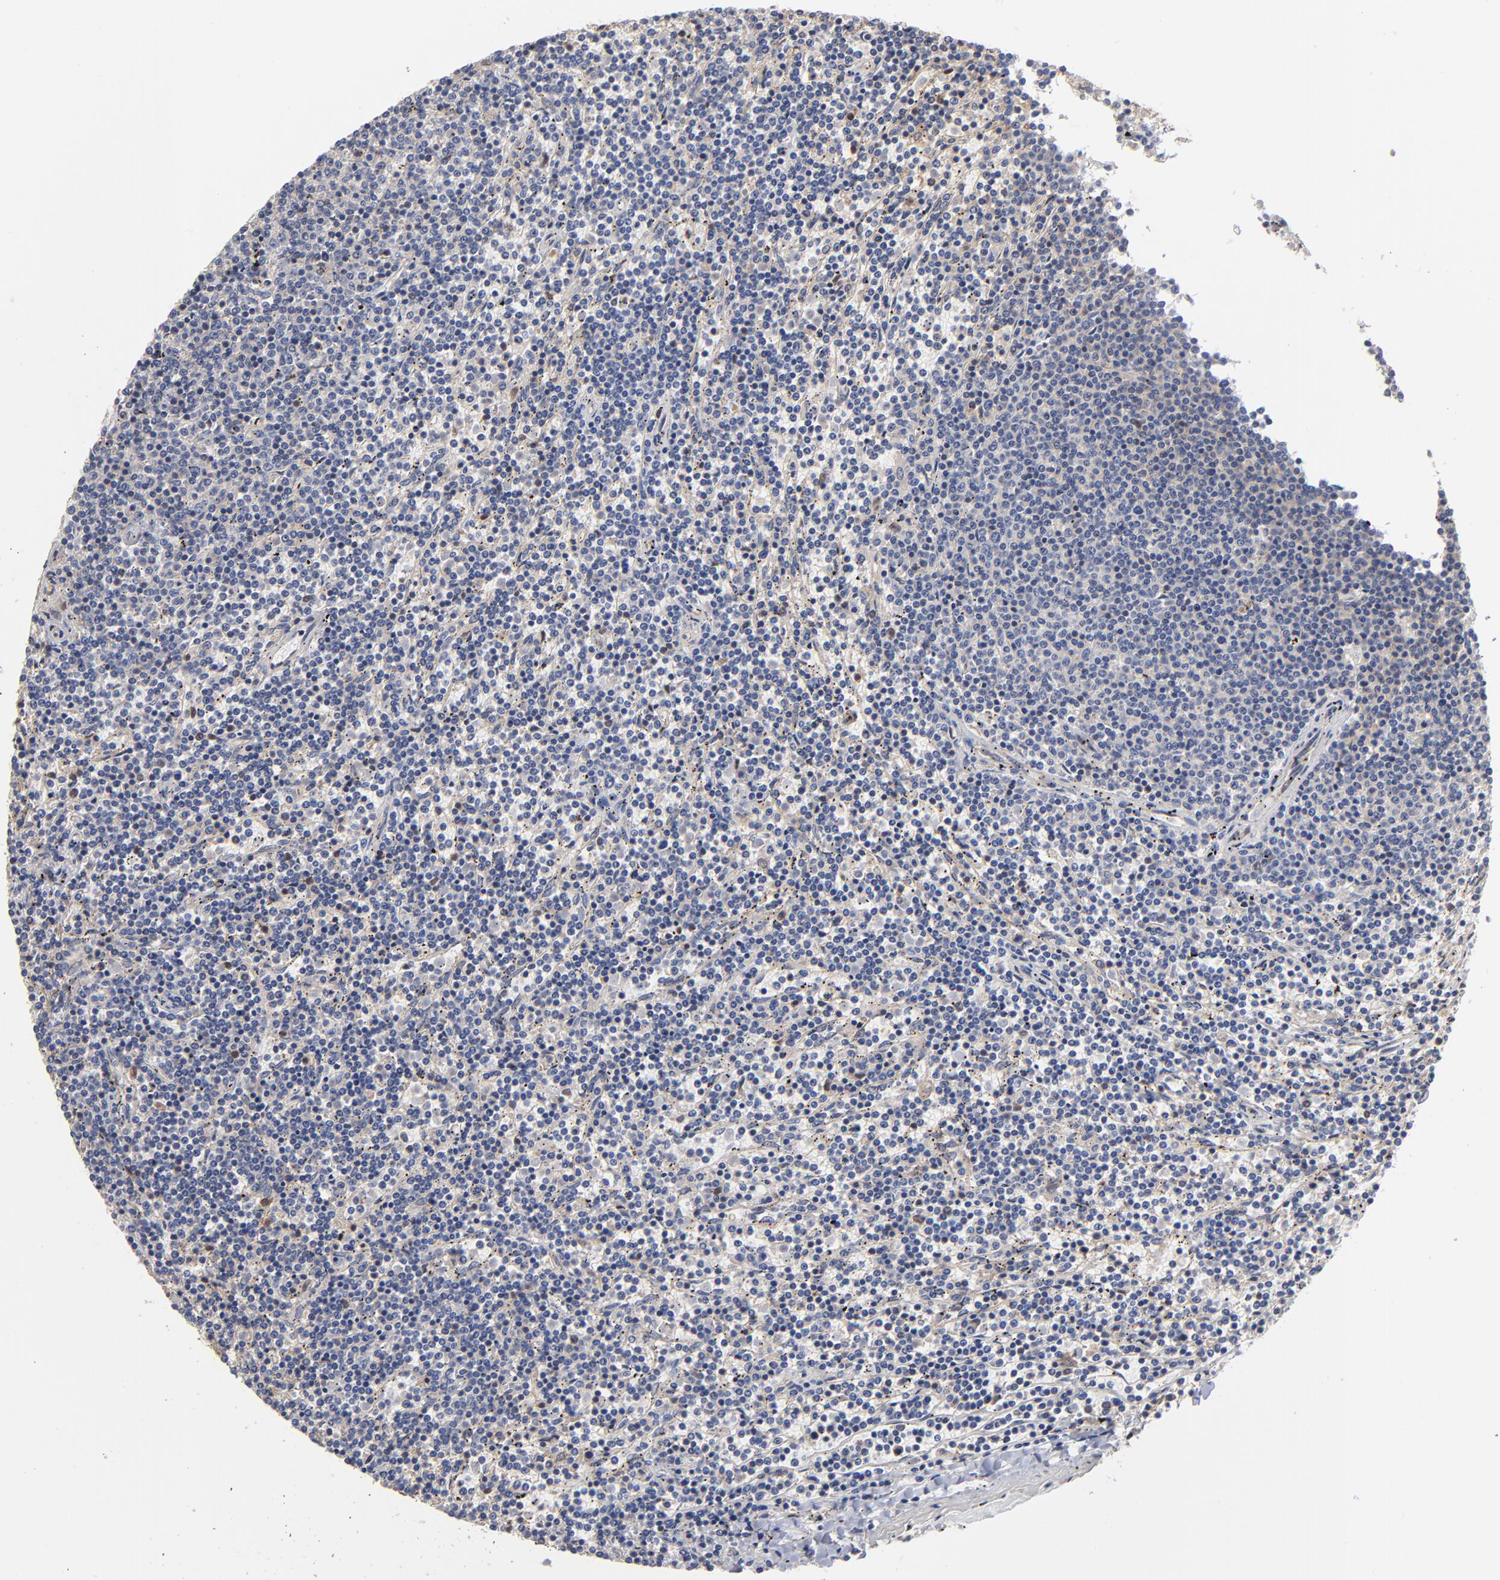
{"staining": {"intensity": "negative", "quantity": "none", "location": "none"}, "tissue": "lymphoma", "cell_type": "Tumor cells", "image_type": "cancer", "snomed": [{"axis": "morphology", "description": "Malignant lymphoma, non-Hodgkin's type, Low grade"}, {"axis": "topography", "description": "Spleen"}], "caption": "Immunohistochemical staining of low-grade malignant lymphoma, non-Hodgkin's type exhibits no significant expression in tumor cells.", "gene": "ARHGEF6", "patient": {"sex": "female", "age": 50}}